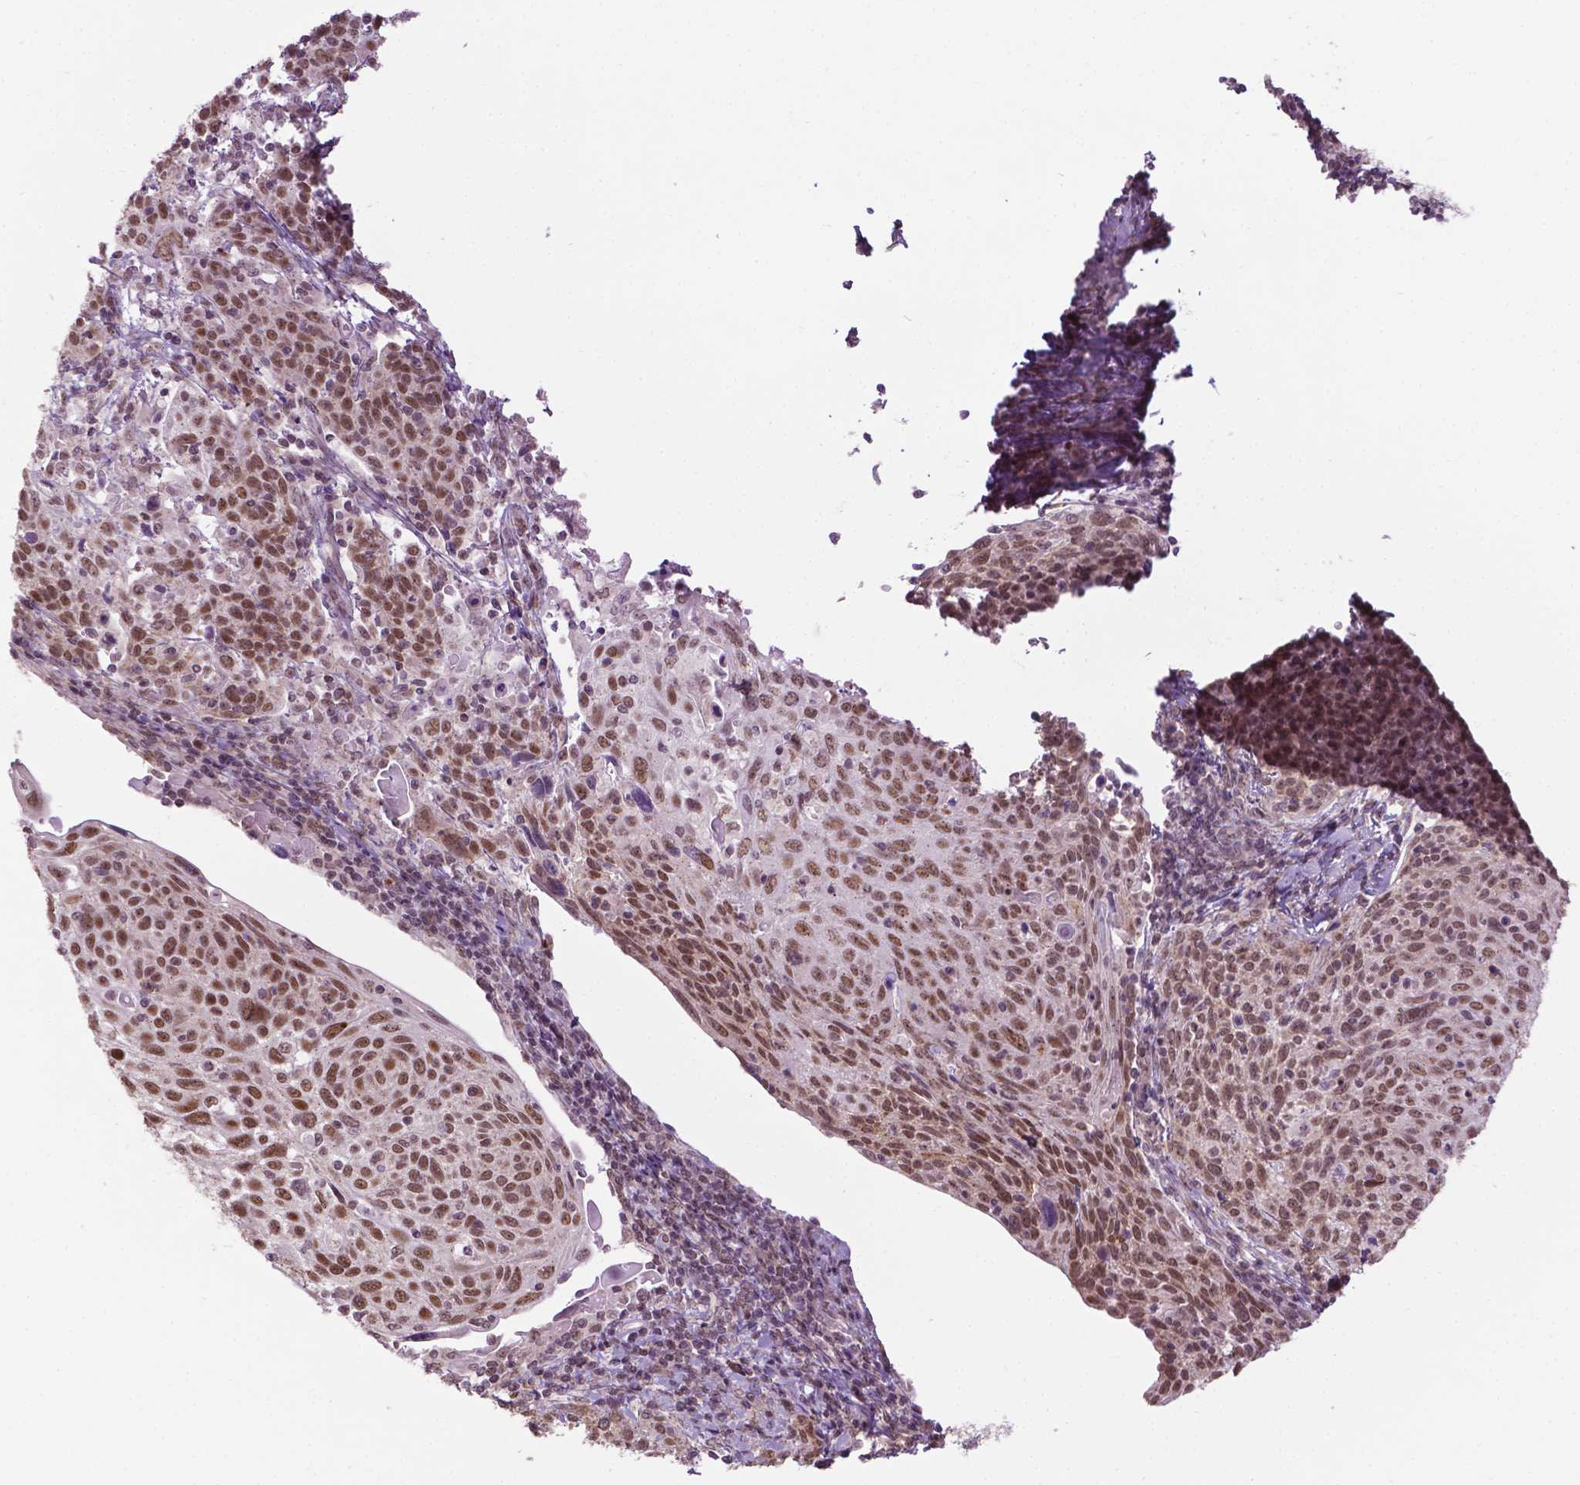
{"staining": {"intensity": "moderate", "quantity": ">75%", "location": "nuclear"}, "tissue": "cervical cancer", "cell_type": "Tumor cells", "image_type": "cancer", "snomed": [{"axis": "morphology", "description": "Squamous cell carcinoma, NOS"}, {"axis": "topography", "description": "Cervix"}], "caption": "Immunohistochemical staining of cervical cancer (squamous cell carcinoma) displays moderate nuclear protein staining in approximately >75% of tumor cells. Nuclei are stained in blue.", "gene": "ZNF41", "patient": {"sex": "female", "age": 61}}